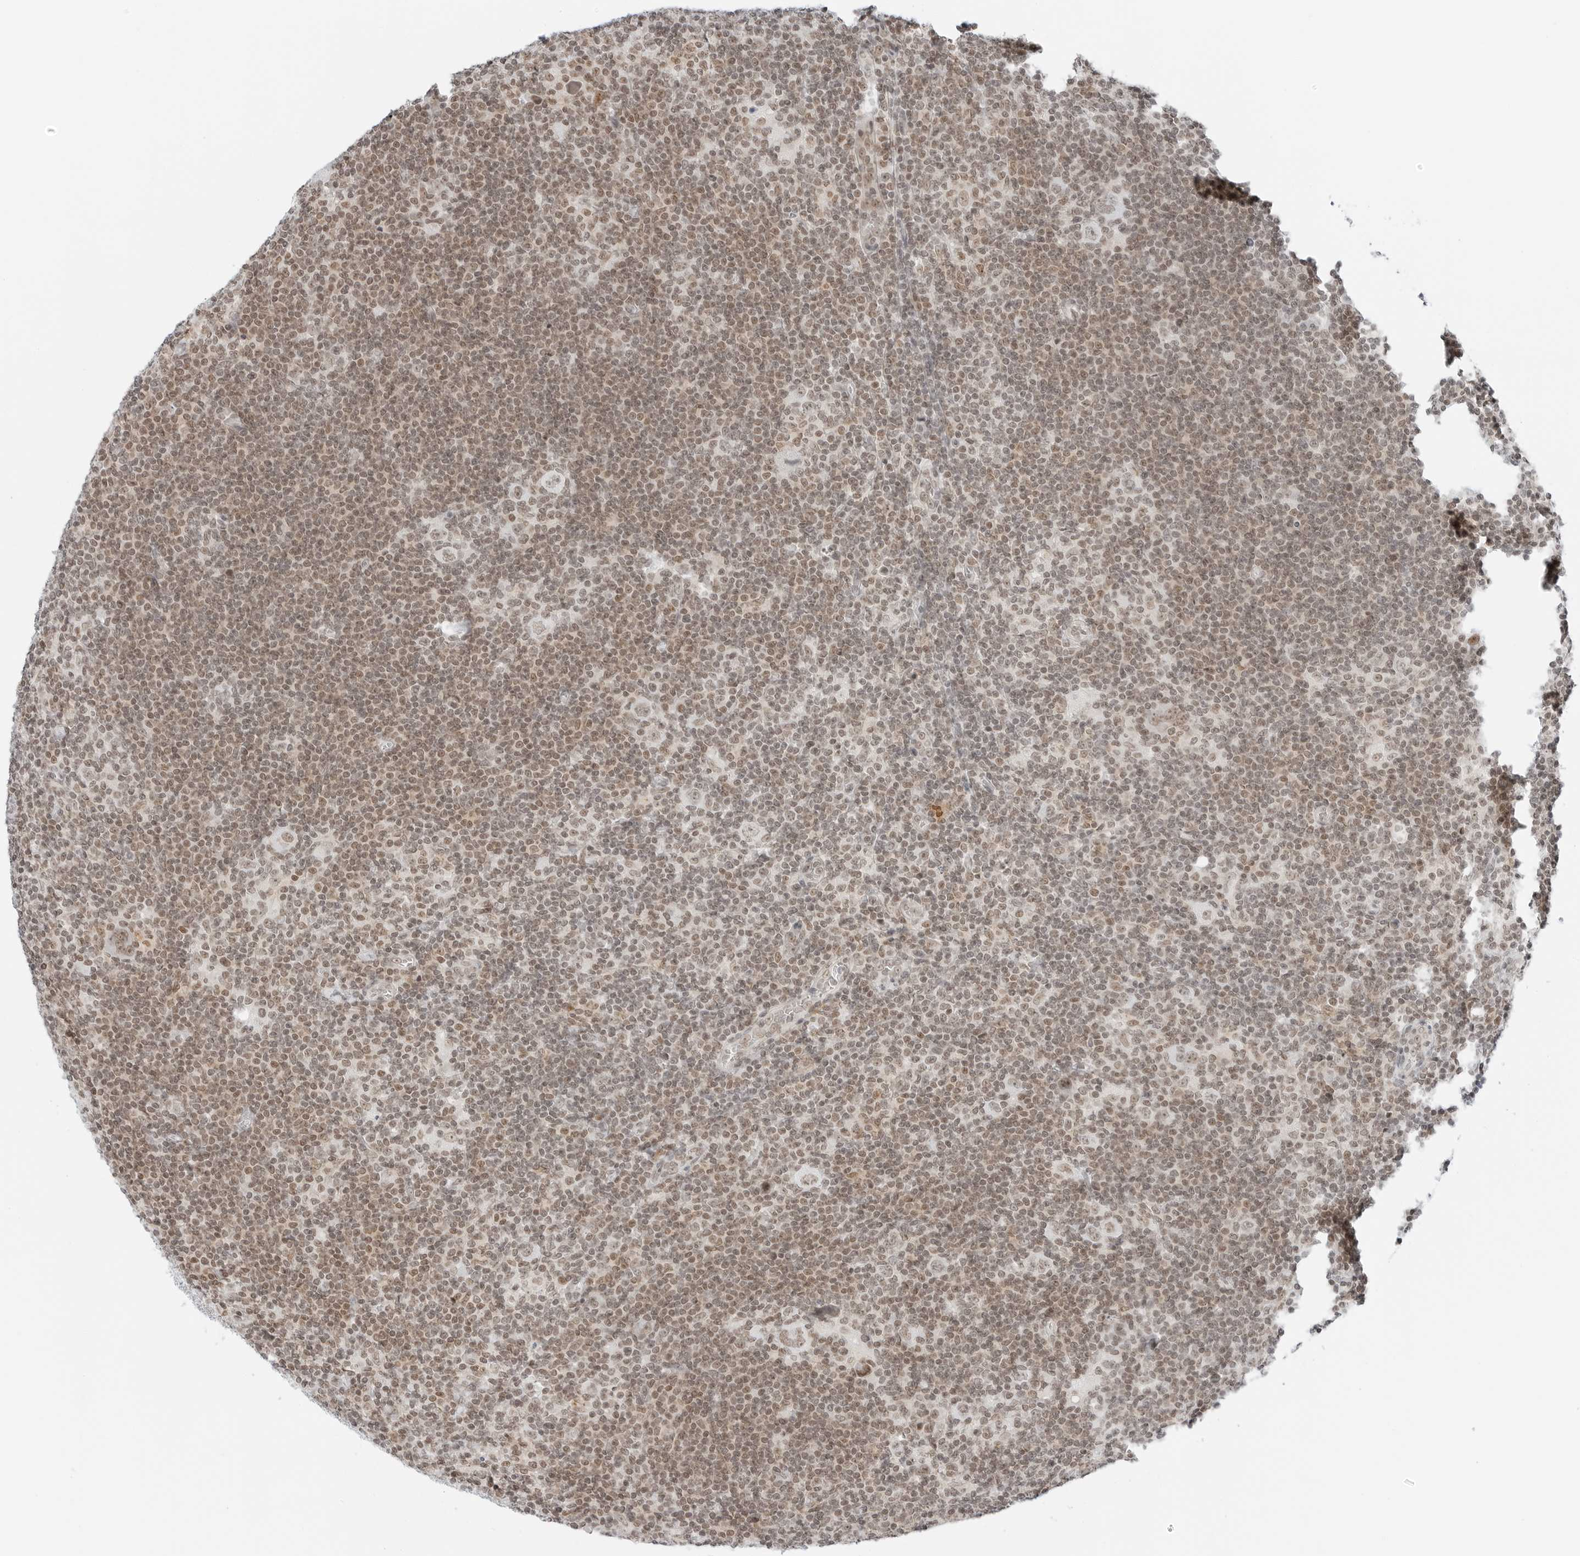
{"staining": {"intensity": "weak", "quantity": ">75%", "location": "nuclear"}, "tissue": "lymphoma", "cell_type": "Tumor cells", "image_type": "cancer", "snomed": [{"axis": "morphology", "description": "Hodgkin's disease, NOS"}, {"axis": "topography", "description": "Lymph node"}], "caption": "IHC photomicrograph of neoplastic tissue: lymphoma stained using immunohistochemistry demonstrates low levels of weak protein expression localized specifically in the nuclear of tumor cells, appearing as a nuclear brown color.", "gene": "CRTC2", "patient": {"sex": "female", "age": 57}}